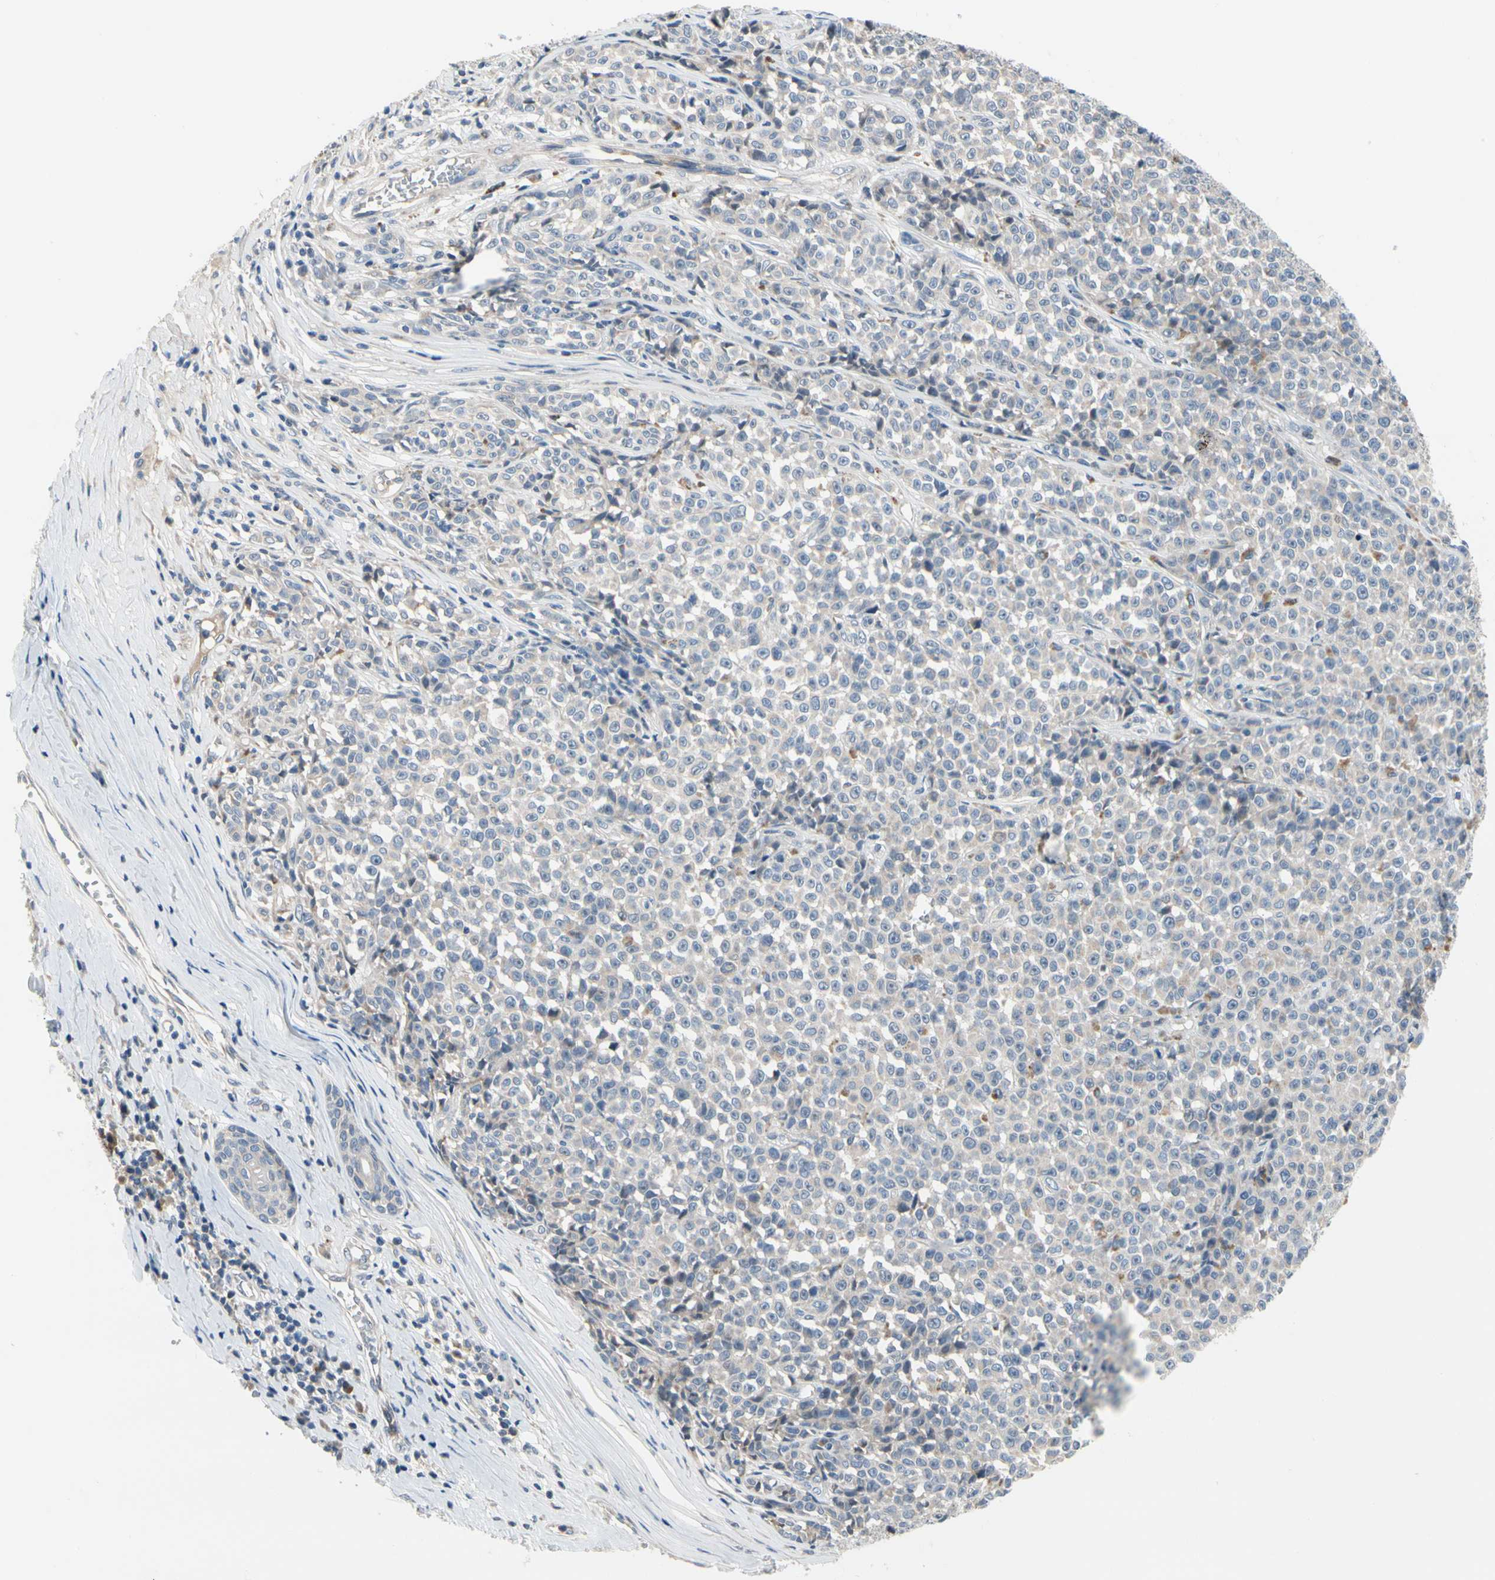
{"staining": {"intensity": "negative", "quantity": "none", "location": "none"}, "tissue": "melanoma", "cell_type": "Tumor cells", "image_type": "cancer", "snomed": [{"axis": "morphology", "description": "Malignant melanoma, NOS"}, {"axis": "topography", "description": "Skin"}], "caption": "IHC image of neoplastic tissue: malignant melanoma stained with DAB reveals no significant protein positivity in tumor cells.", "gene": "NFASC", "patient": {"sex": "female", "age": 82}}